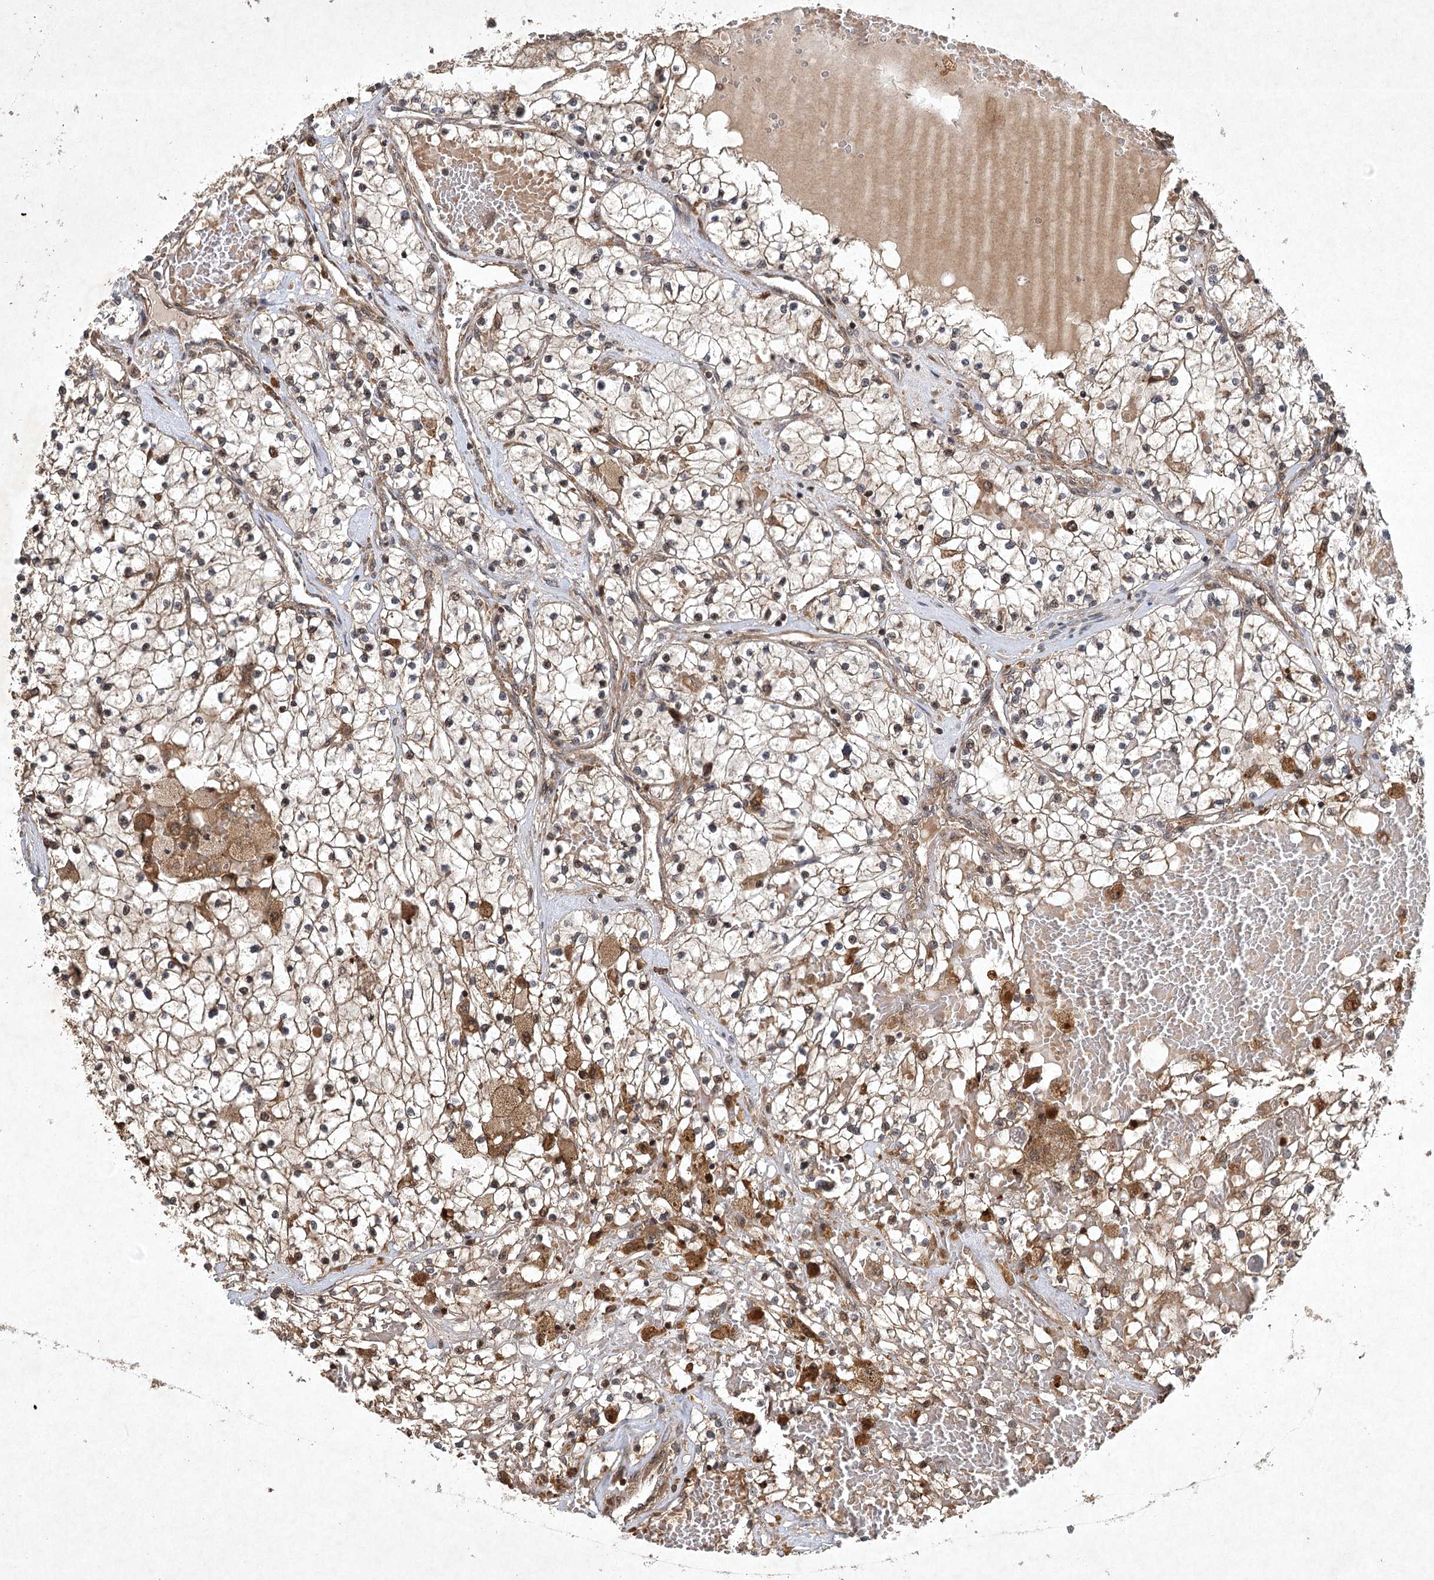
{"staining": {"intensity": "moderate", "quantity": ">75%", "location": "cytoplasmic/membranous"}, "tissue": "renal cancer", "cell_type": "Tumor cells", "image_type": "cancer", "snomed": [{"axis": "morphology", "description": "Normal tissue, NOS"}, {"axis": "morphology", "description": "Adenocarcinoma, NOS"}, {"axis": "topography", "description": "Kidney"}], "caption": "A photomicrograph of adenocarcinoma (renal) stained for a protein displays moderate cytoplasmic/membranous brown staining in tumor cells.", "gene": "INSIG2", "patient": {"sex": "male", "age": 68}}